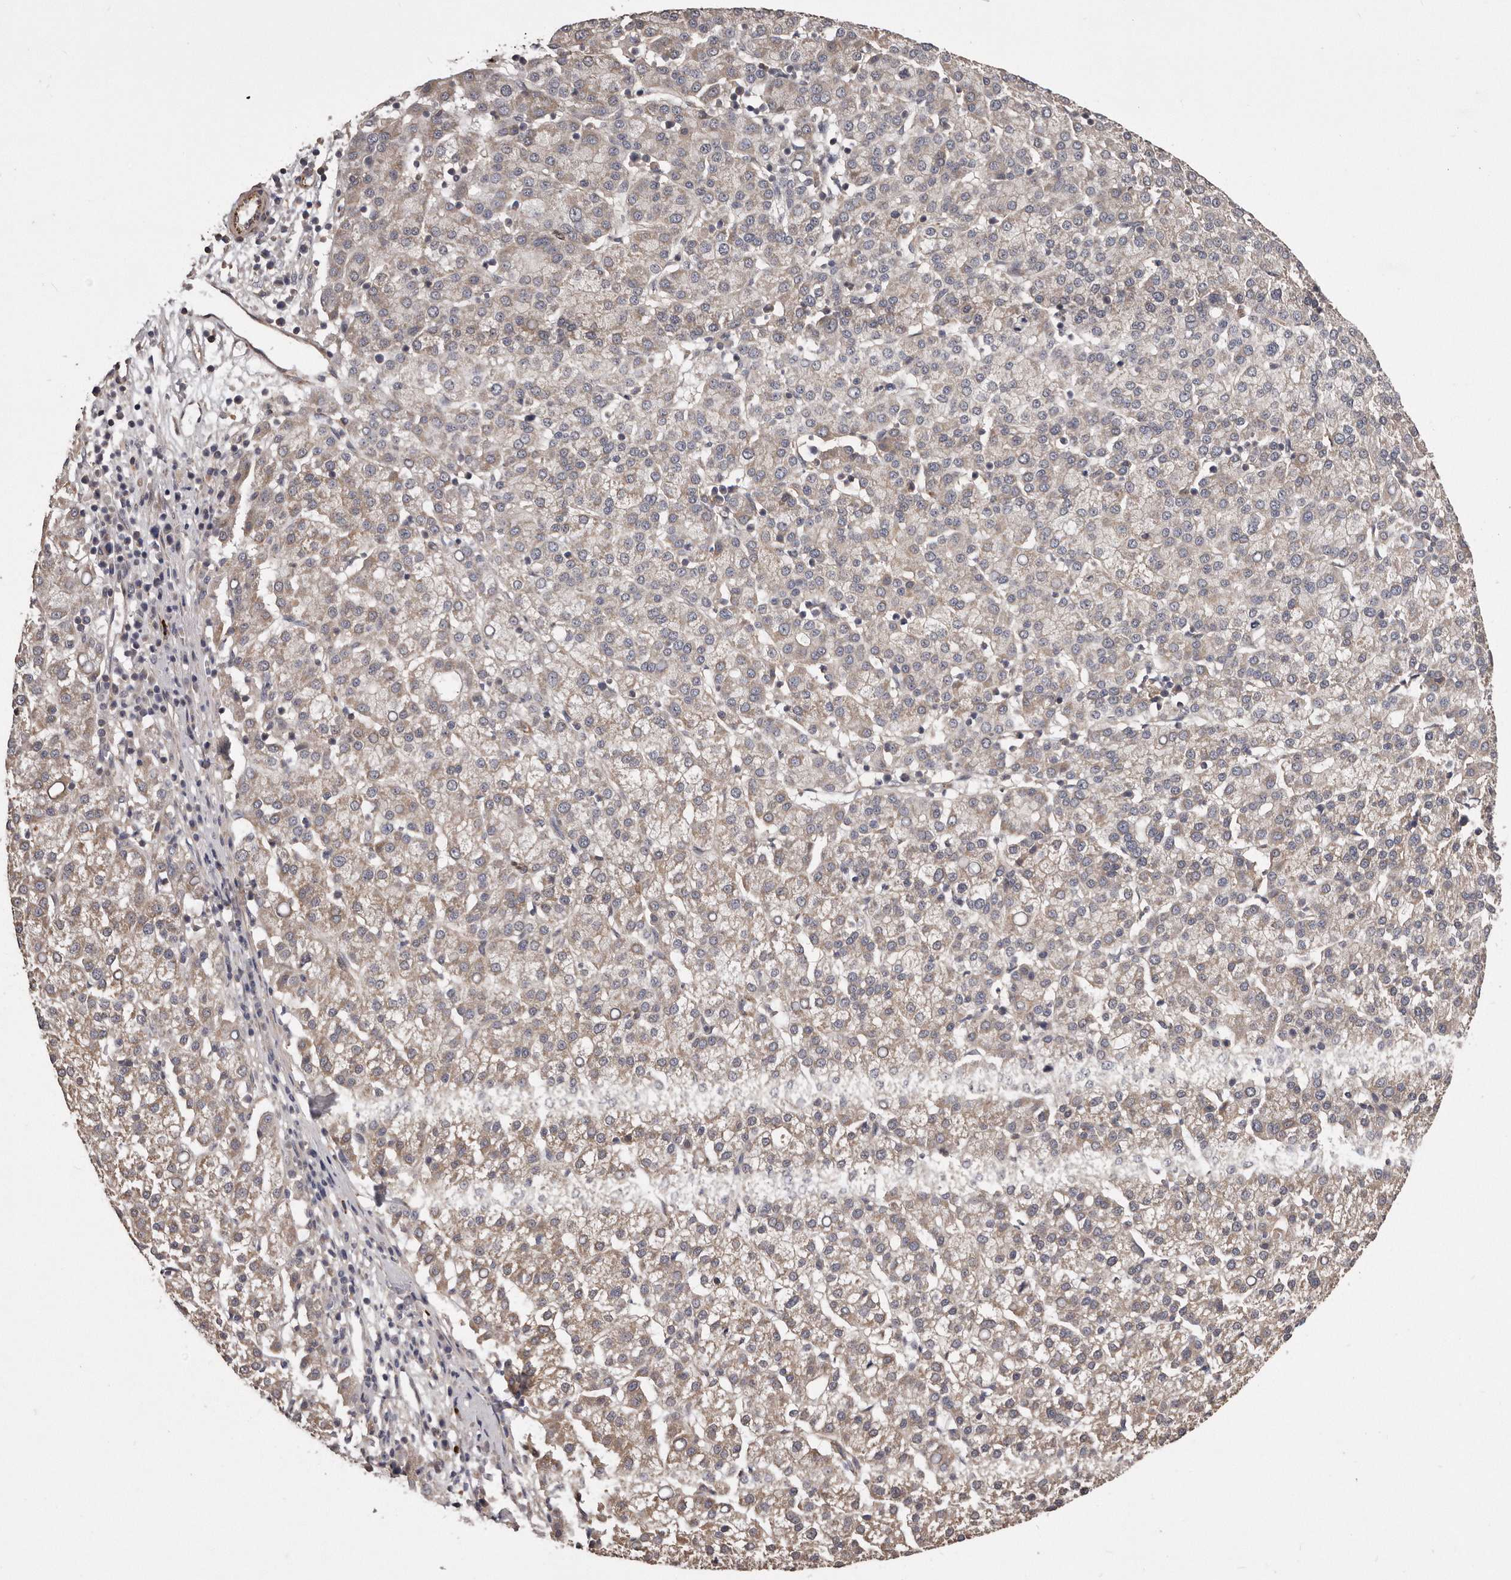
{"staining": {"intensity": "weak", "quantity": ">75%", "location": "cytoplasmic/membranous"}, "tissue": "liver cancer", "cell_type": "Tumor cells", "image_type": "cancer", "snomed": [{"axis": "morphology", "description": "Carcinoma, Hepatocellular, NOS"}, {"axis": "topography", "description": "Liver"}], "caption": "Immunohistochemical staining of liver cancer (hepatocellular carcinoma) shows low levels of weak cytoplasmic/membranous expression in about >75% of tumor cells.", "gene": "ARMCX1", "patient": {"sex": "female", "age": 58}}